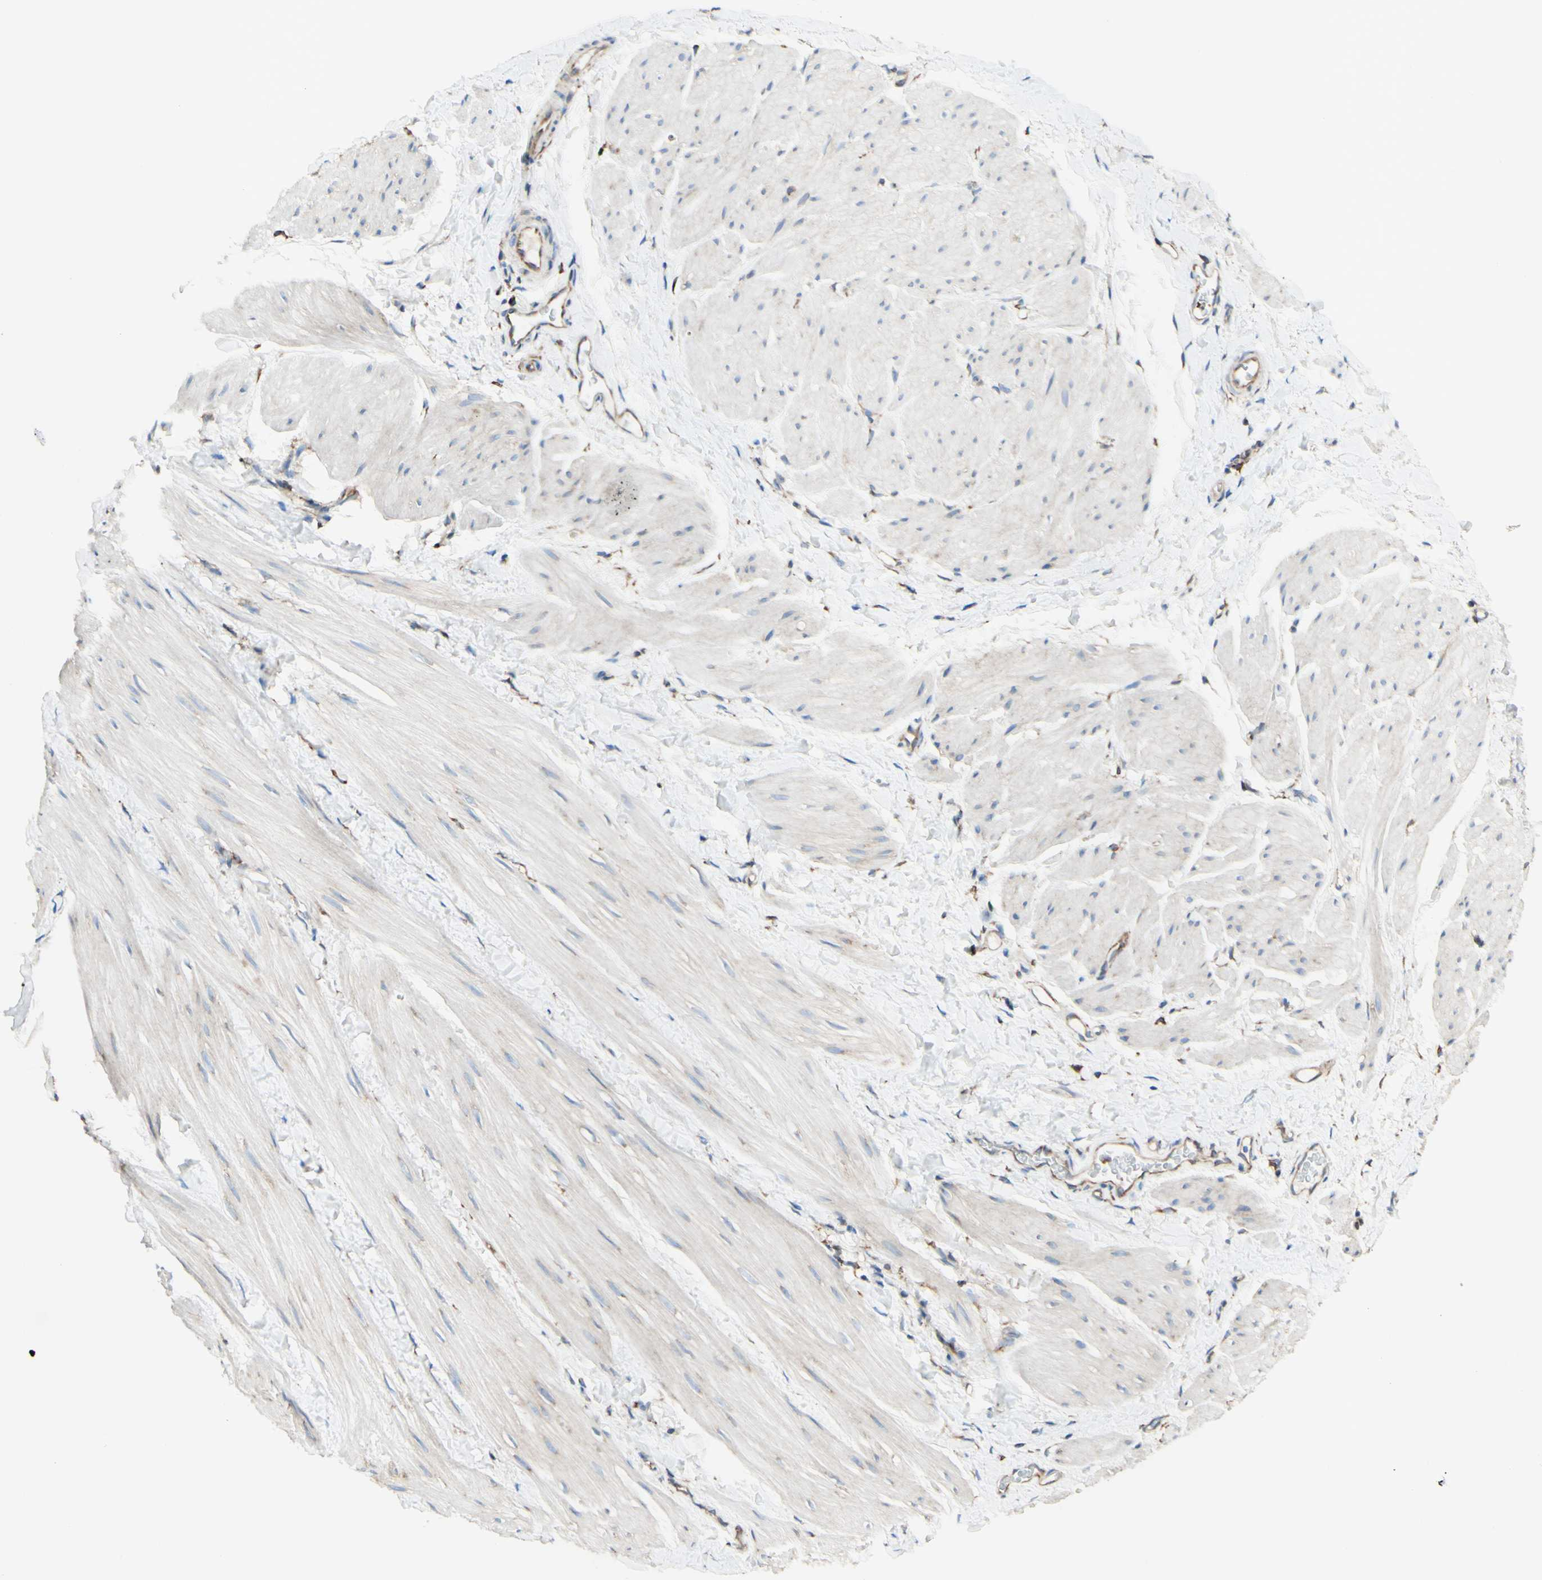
{"staining": {"intensity": "weak", "quantity": "<25%", "location": "cytoplasmic/membranous"}, "tissue": "smooth muscle", "cell_type": "Smooth muscle cells", "image_type": "normal", "snomed": [{"axis": "morphology", "description": "Normal tissue, NOS"}, {"axis": "topography", "description": "Smooth muscle"}], "caption": "Smooth muscle cells are negative for protein expression in normal human smooth muscle.", "gene": "DNAJB11", "patient": {"sex": "male", "age": 16}}